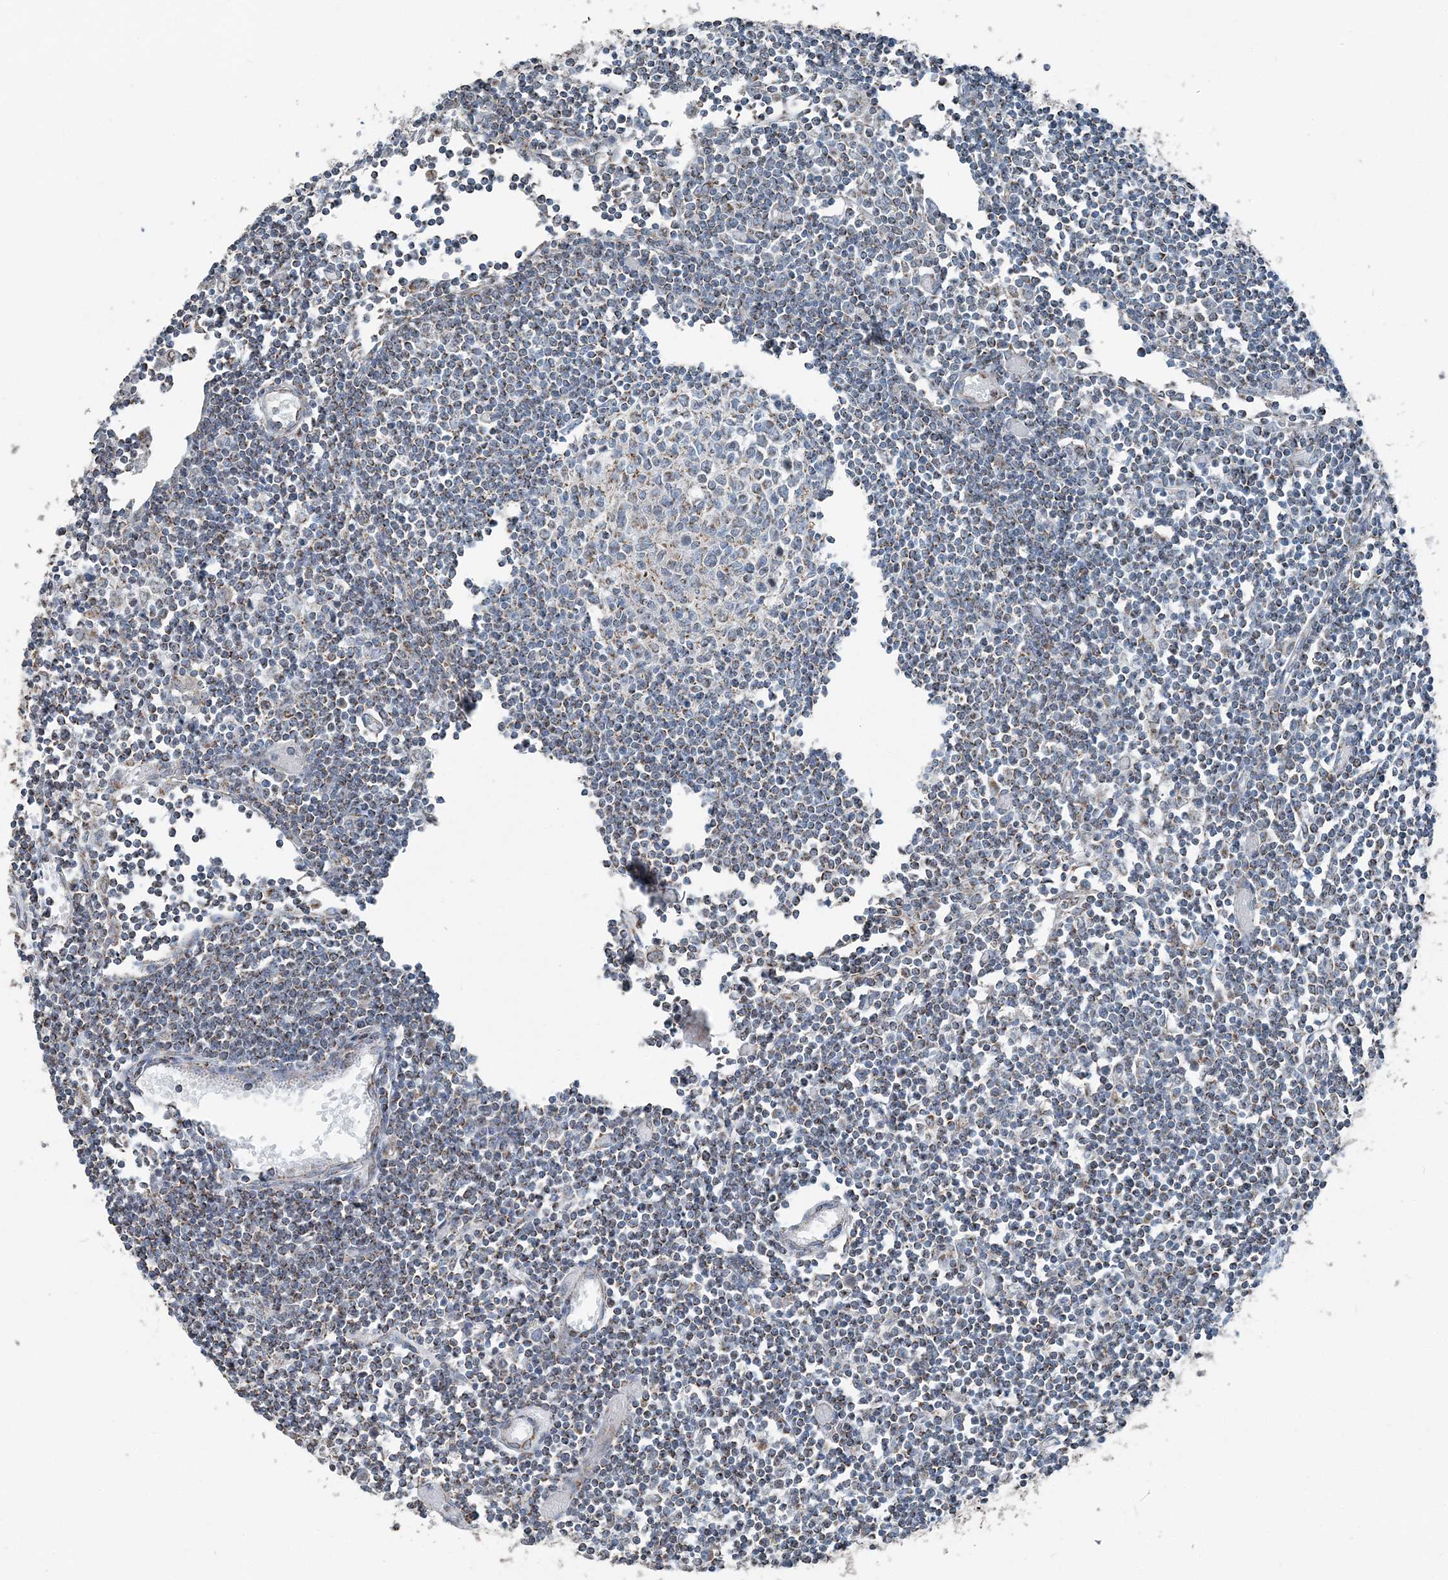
{"staining": {"intensity": "moderate", "quantity": "25%-75%", "location": "cytoplasmic/membranous"}, "tissue": "lymph node", "cell_type": "Germinal center cells", "image_type": "normal", "snomed": [{"axis": "morphology", "description": "Normal tissue, NOS"}, {"axis": "topography", "description": "Lymph node"}], "caption": "Immunohistochemical staining of normal lymph node displays 25%-75% levels of moderate cytoplasmic/membranous protein positivity in approximately 25%-75% of germinal center cells. The staining was performed using DAB to visualize the protein expression in brown, while the nuclei were stained in blue with hematoxylin (Magnification: 20x).", "gene": "SUCLG1", "patient": {"sex": "female", "age": 11}}